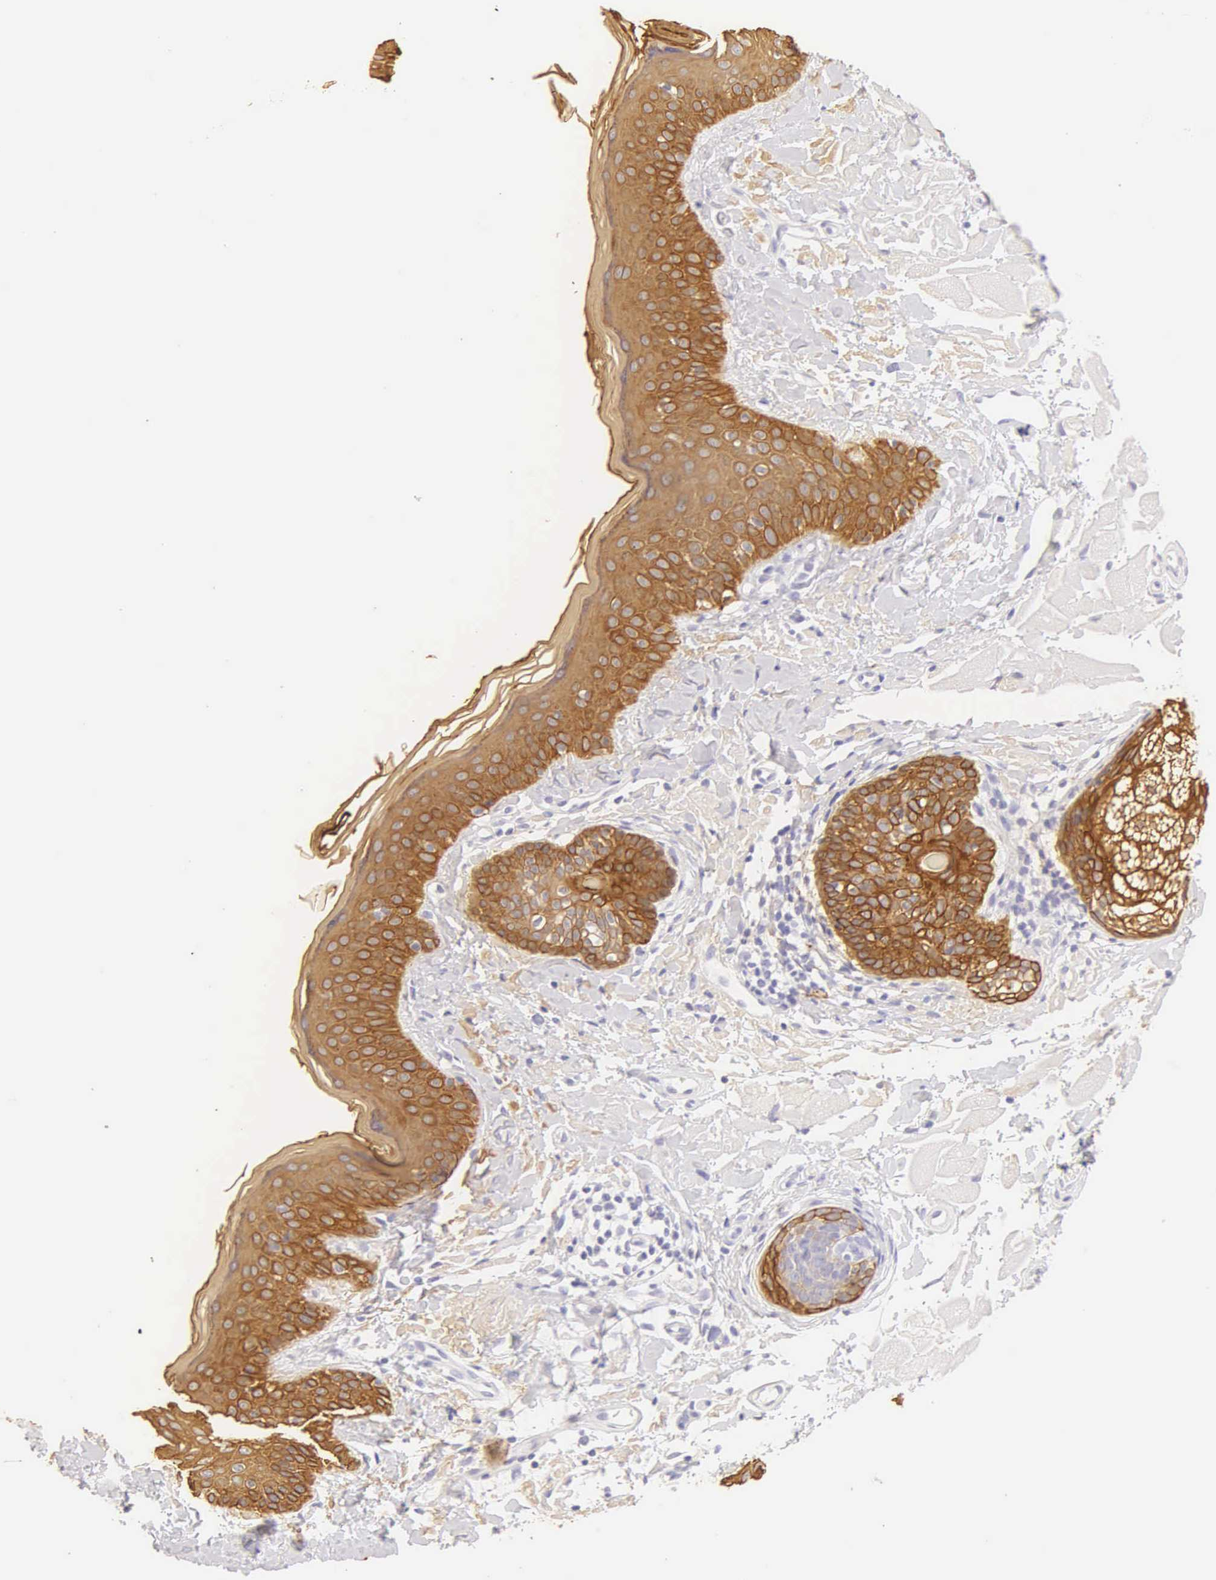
{"staining": {"intensity": "negative", "quantity": "none", "location": "none"}, "tissue": "skin", "cell_type": "Fibroblasts", "image_type": "normal", "snomed": [{"axis": "morphology", "description": "Normal tissue, NOS"}, {"axis": "topography", "description": "Skin"}], "caption": "DAB (3,3'-diaminobenzidine) immunohistochemical staining of normal human skin reveals no significant staining in fibroblasts.", "gene": "KRT14", "patient": {"sex": "male", "age": 86}}